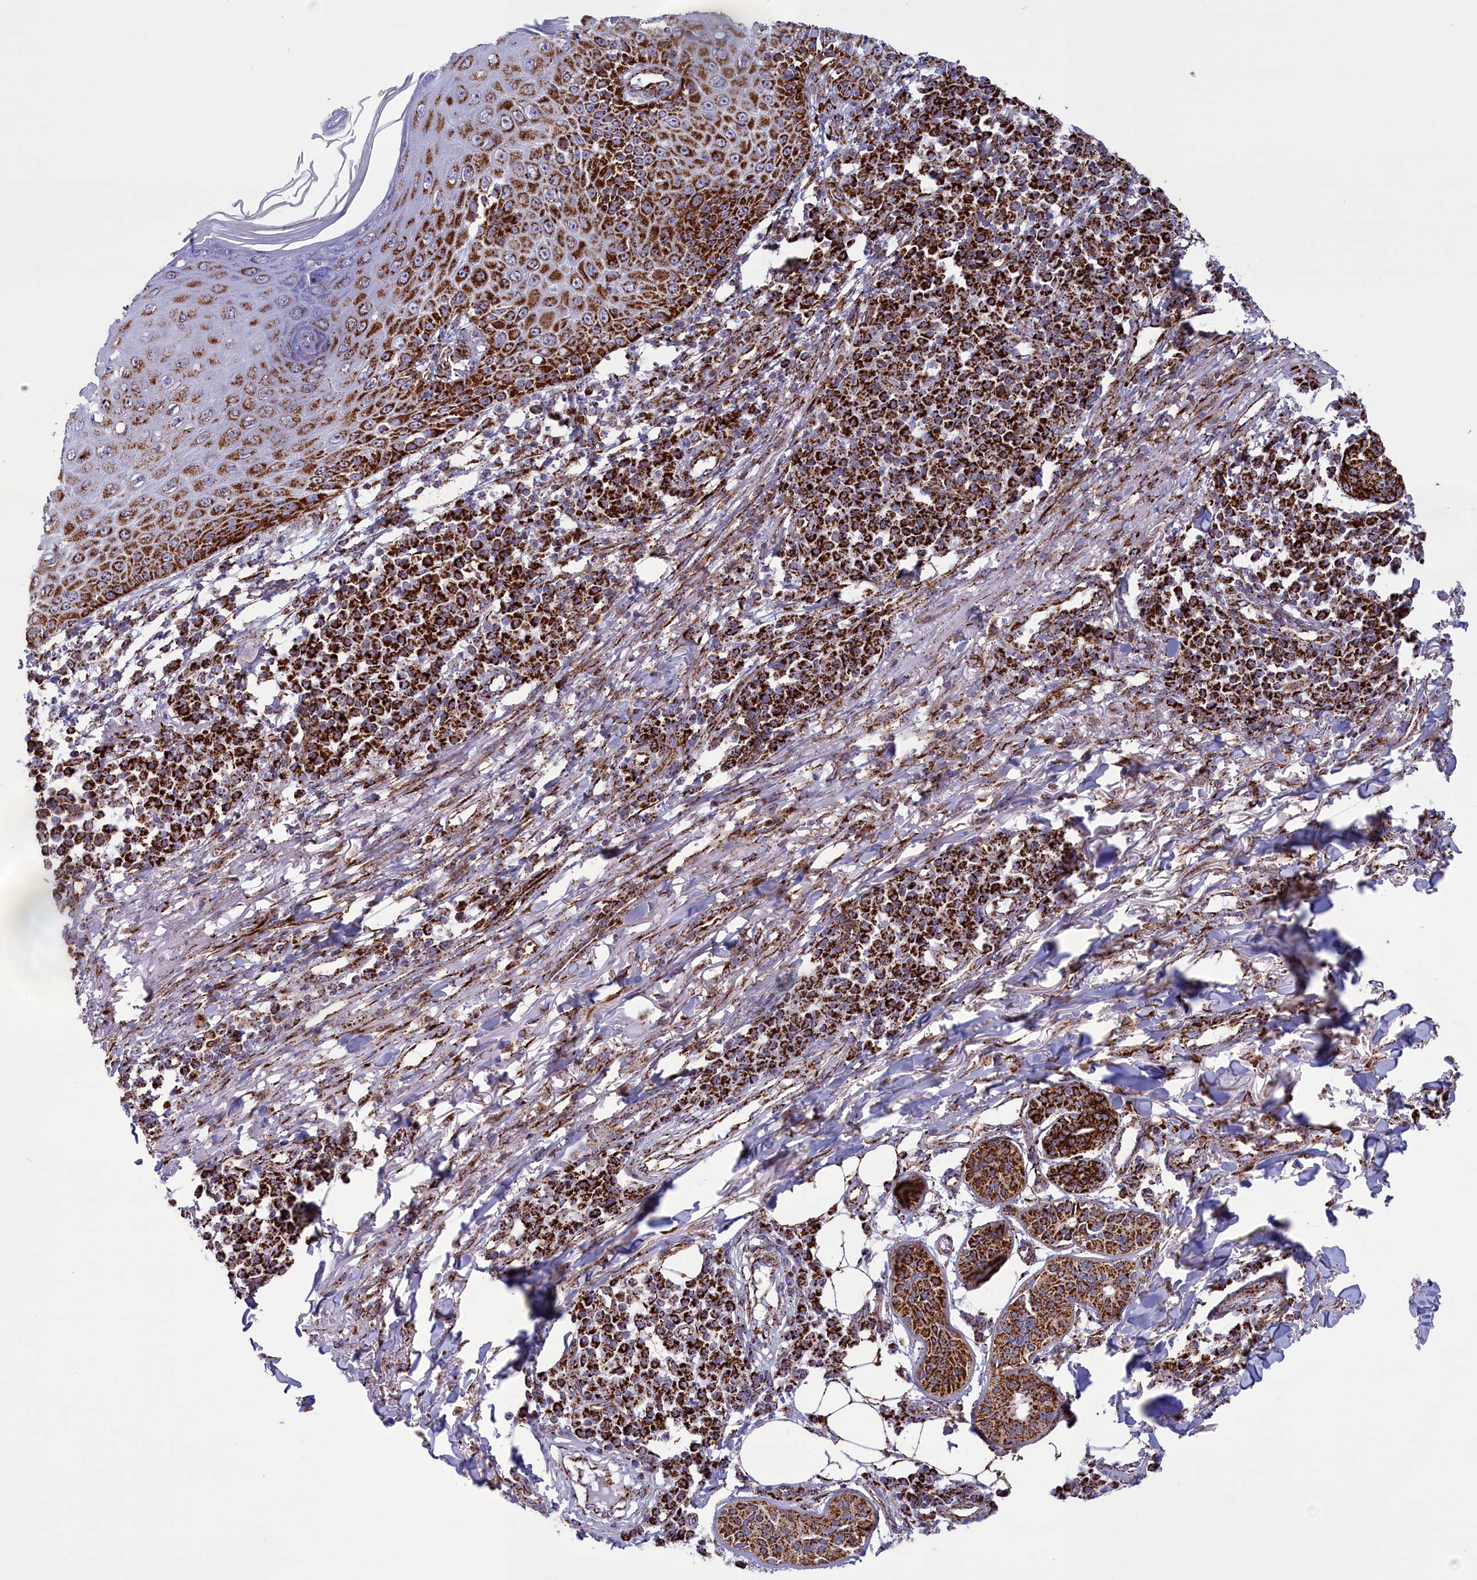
{"staining": {"intensity": "strong", "quantity": ">75%", "location": "cytoplasmic/membranous"}, "tissue": "skin cancer", "cell_type": "Tumor cells", "image_type": "cancer", "snomed": [{"axis": "morphology", "description": "Squamous cell carcinoma, NOS"}, {"axis": "topography", "description": "Skin"}], "caption": "Immunohistochemical staining of human skin cancer demonstrates strong cytoplasmic/membranous protein staining in approximately >75% of tumor cells.", "gene": "ISOC2", "patient": {"sex": "male", "age": 71}}